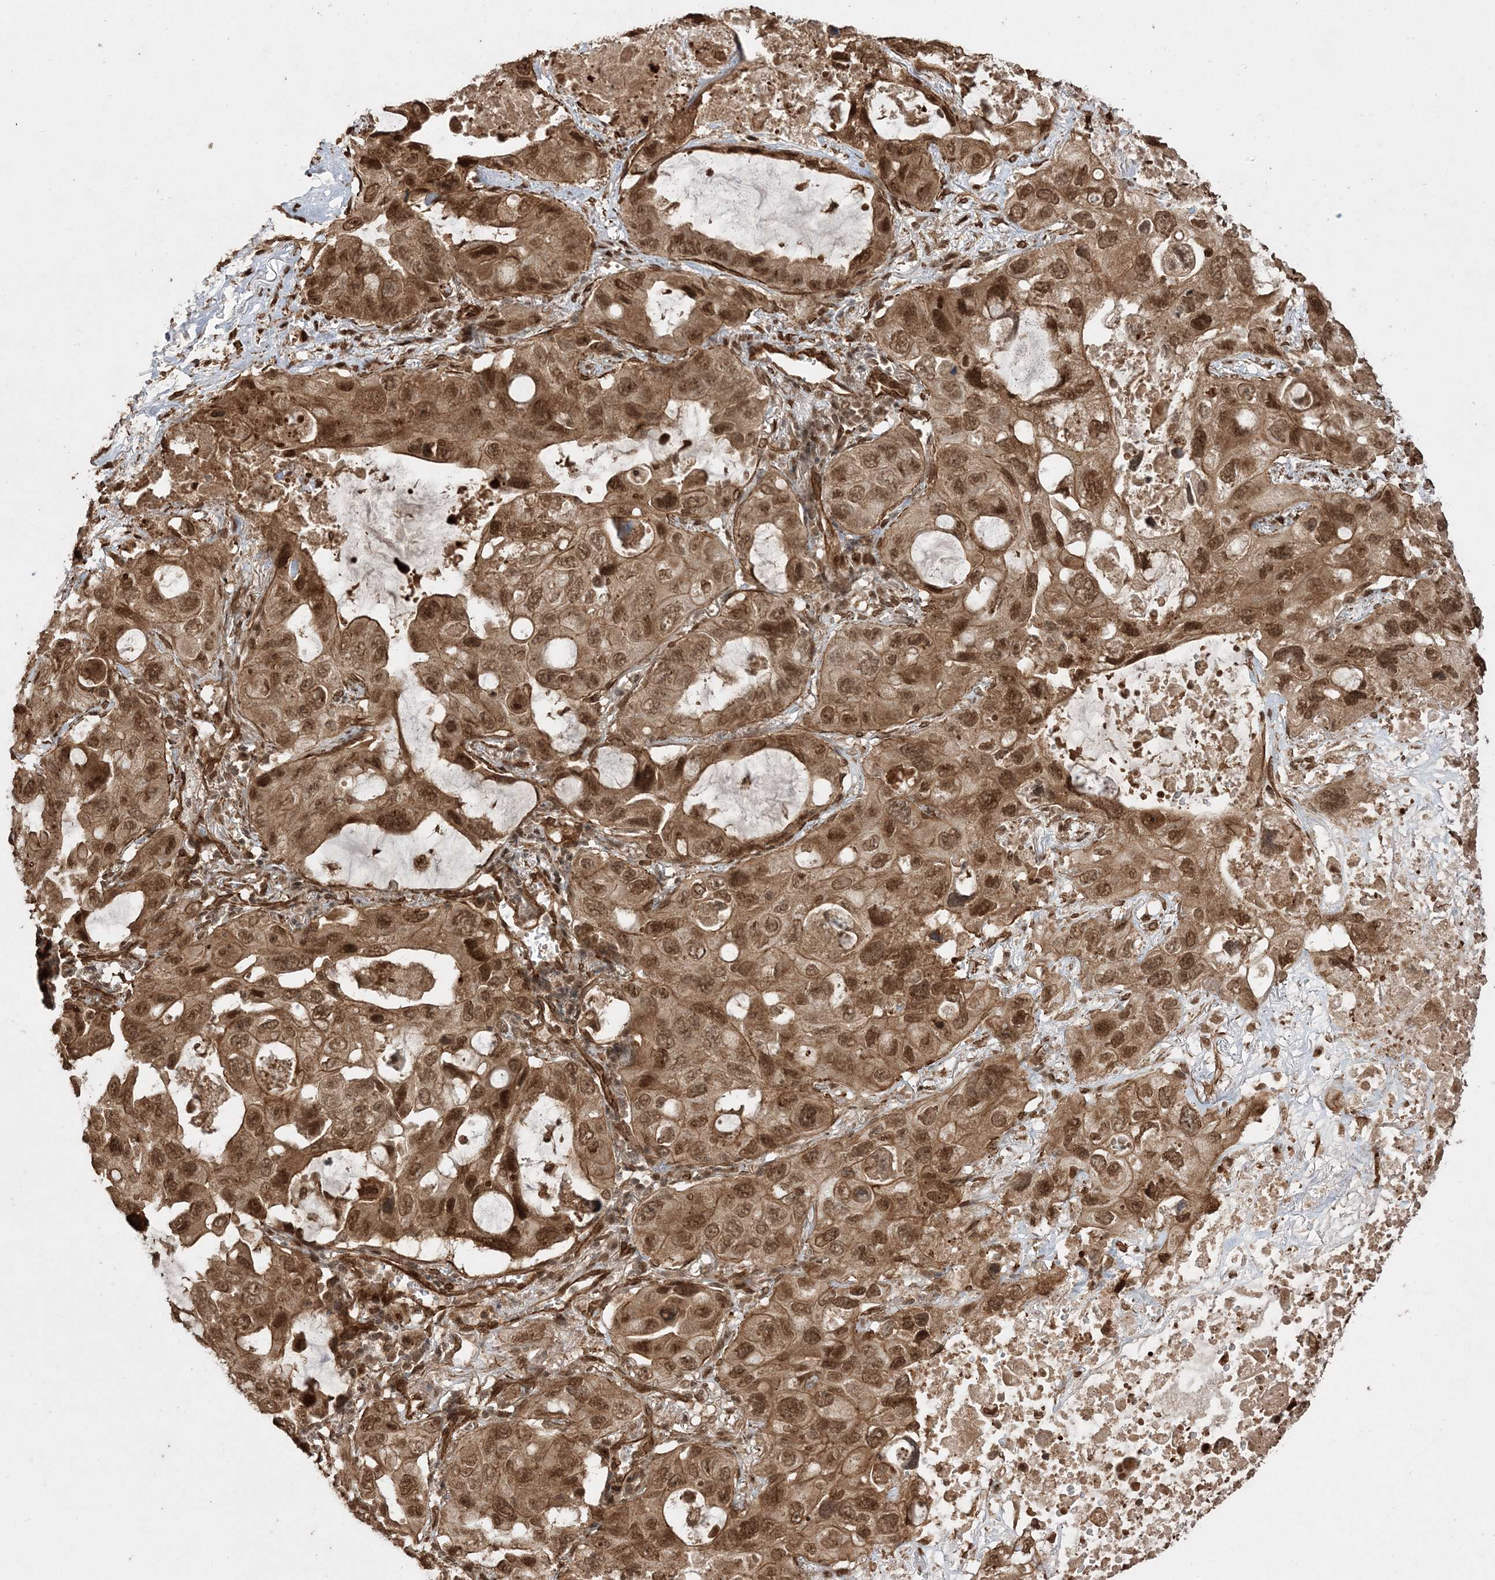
{"staining": {"intensity": "moderate", "quantity": ">75%", "location": "cytoplasmic/membranous,nuclear"}, "tissue": "lung cancer", "cell_type": "Tumor cells", "image_type": "cancer", "snomed": [{"axis": "morphology", "description": "Squamous cell carcinoma, NOS"}, {"axis": "topography", "description": "Lung"}], "caption": "A photomicrograph of human lung cancer stained for a protein reveals moderate cytoplasmic/membranous and nuclear brown staining in tumor cells.", "gene": "ETAA1", "patient": {"sex": "female", "age": 73}}